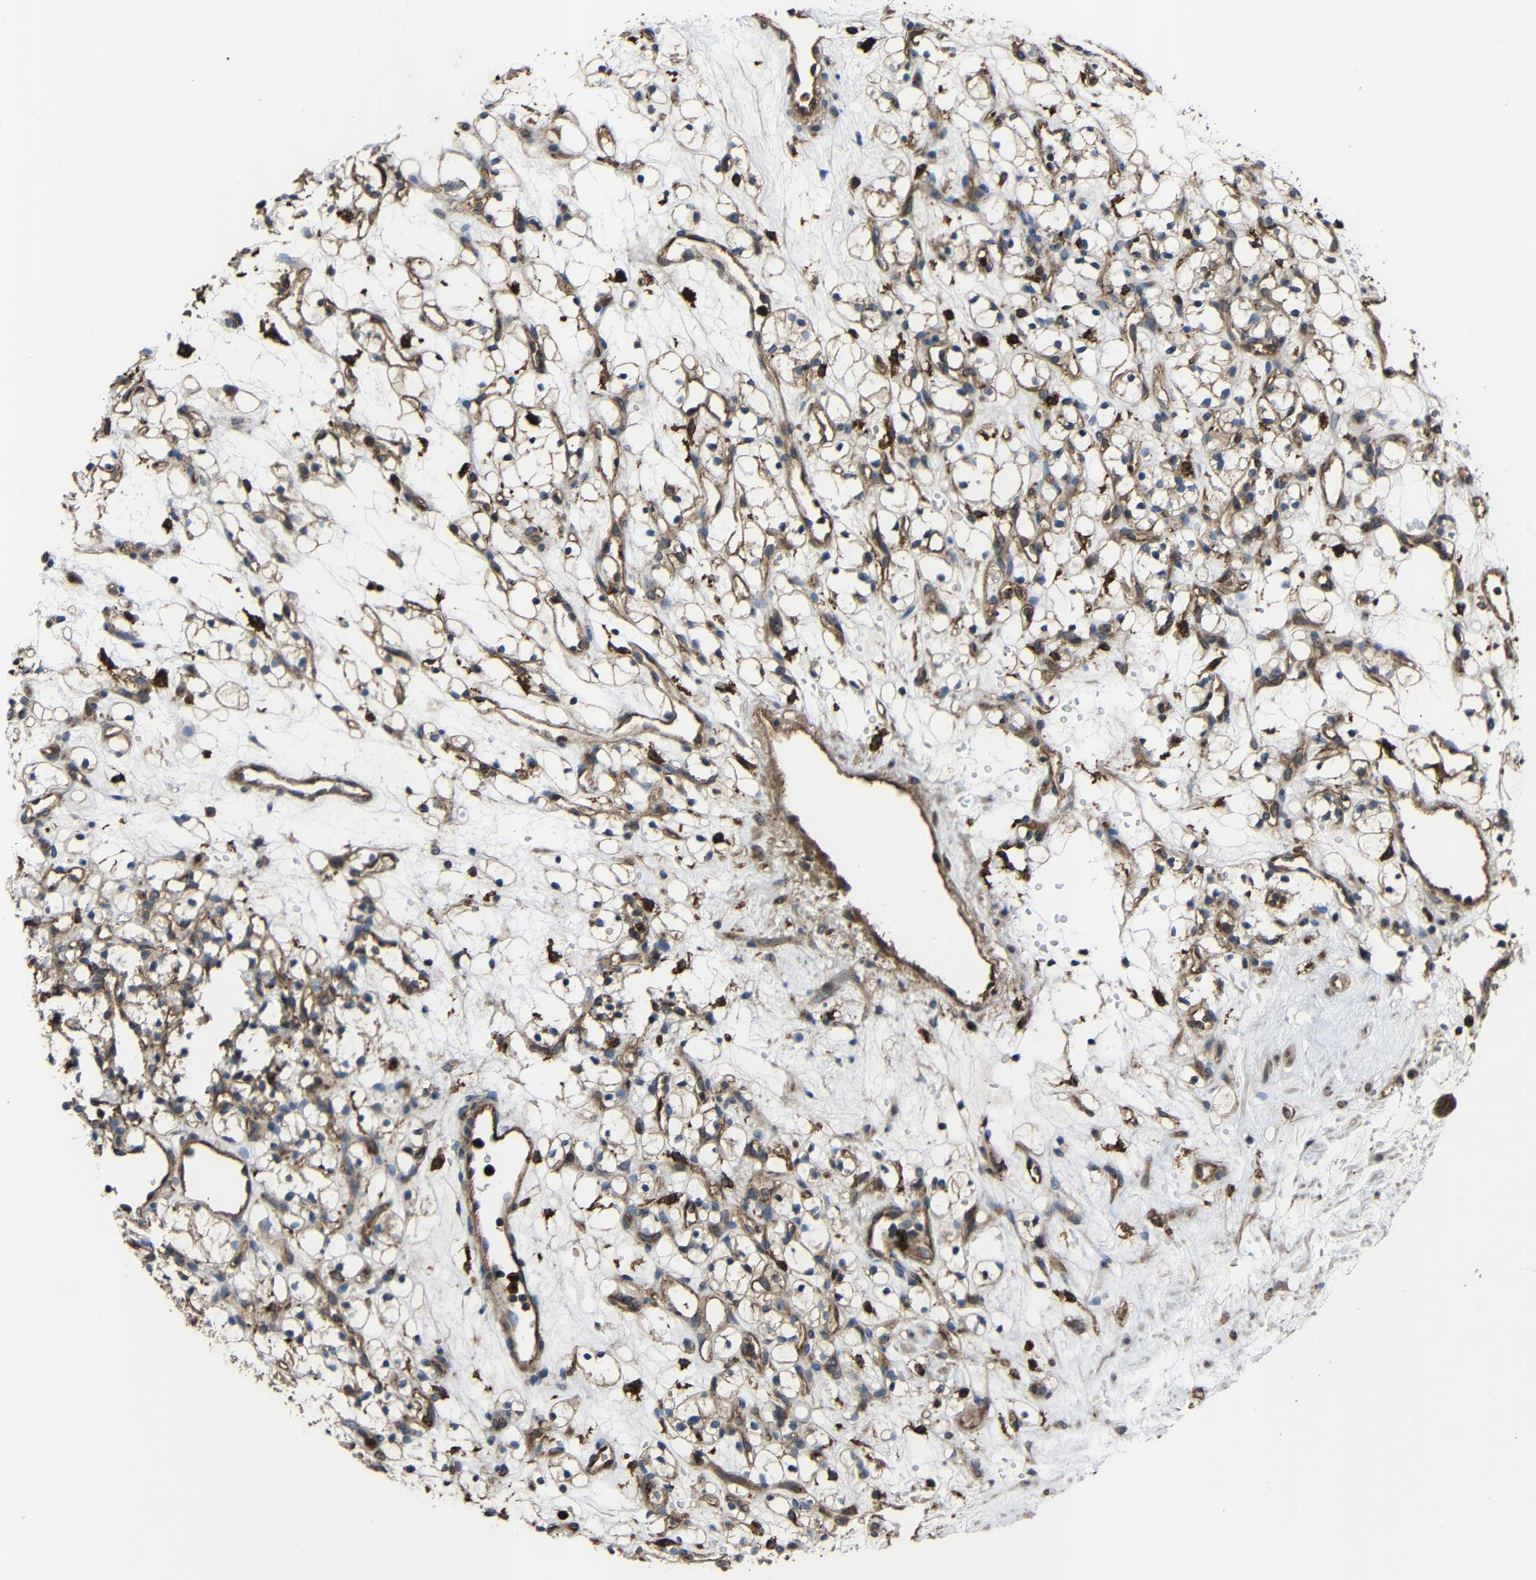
{"staining": {"intensity": "moderate", "quantity": "25%-75%", "location": "cytoplasmic/membranous"}, "tissue": "renal cancer", "cell_type": "Tumor cells", "image_type": "cancer", "snomed": [{"axis": "morphology", "description": "Adenocarcinoma, NOS"}, {"axis": "topography", "description": "Kidney"}], "caption": "There is medium levels of moderate cytoplasmic/membranous expression in tumor cells of adenocarcinoma (renal), as demonstrated by immunohistochemical staining (brown color).", "gene": "TREM2", "patient": {"sex": "female", "age": 60}}